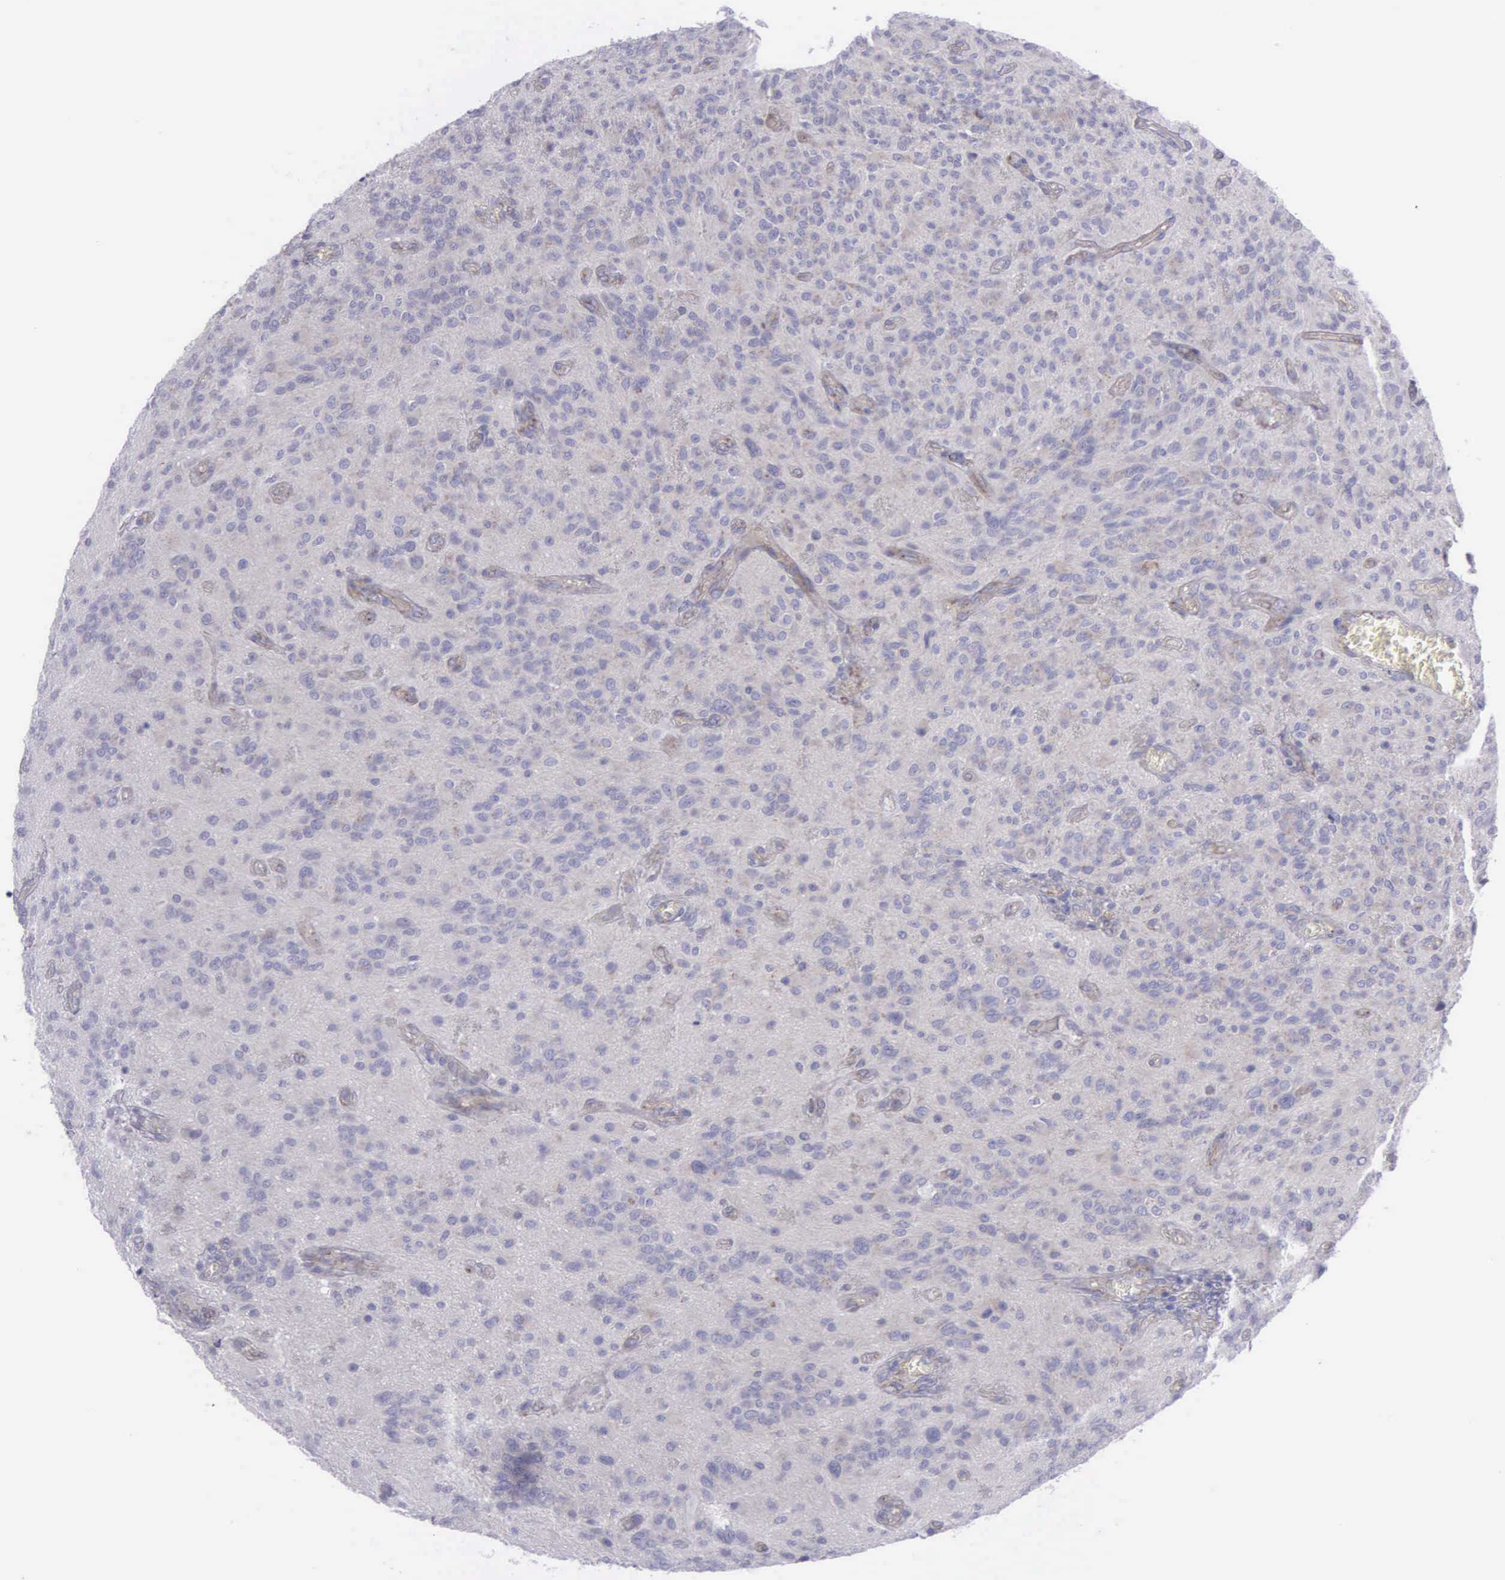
{"staining": {"intensity": "negative", "quantity": "none", "location": "none"}, "tissue": "glioma", "cell_type": "Tumor cells", "image_type": "cancer", "snomed": [{"axis": "morphology", "description": "Glioma, malignant, Low grade"}, {"axis": "topography", "description": "Brain"}], "caption": "This is an IHC micrograph of glioma. There is no staining in tumor cells.", "gene": "SYNJ2BP", "patient": {"sex": "female", "age": 15}}